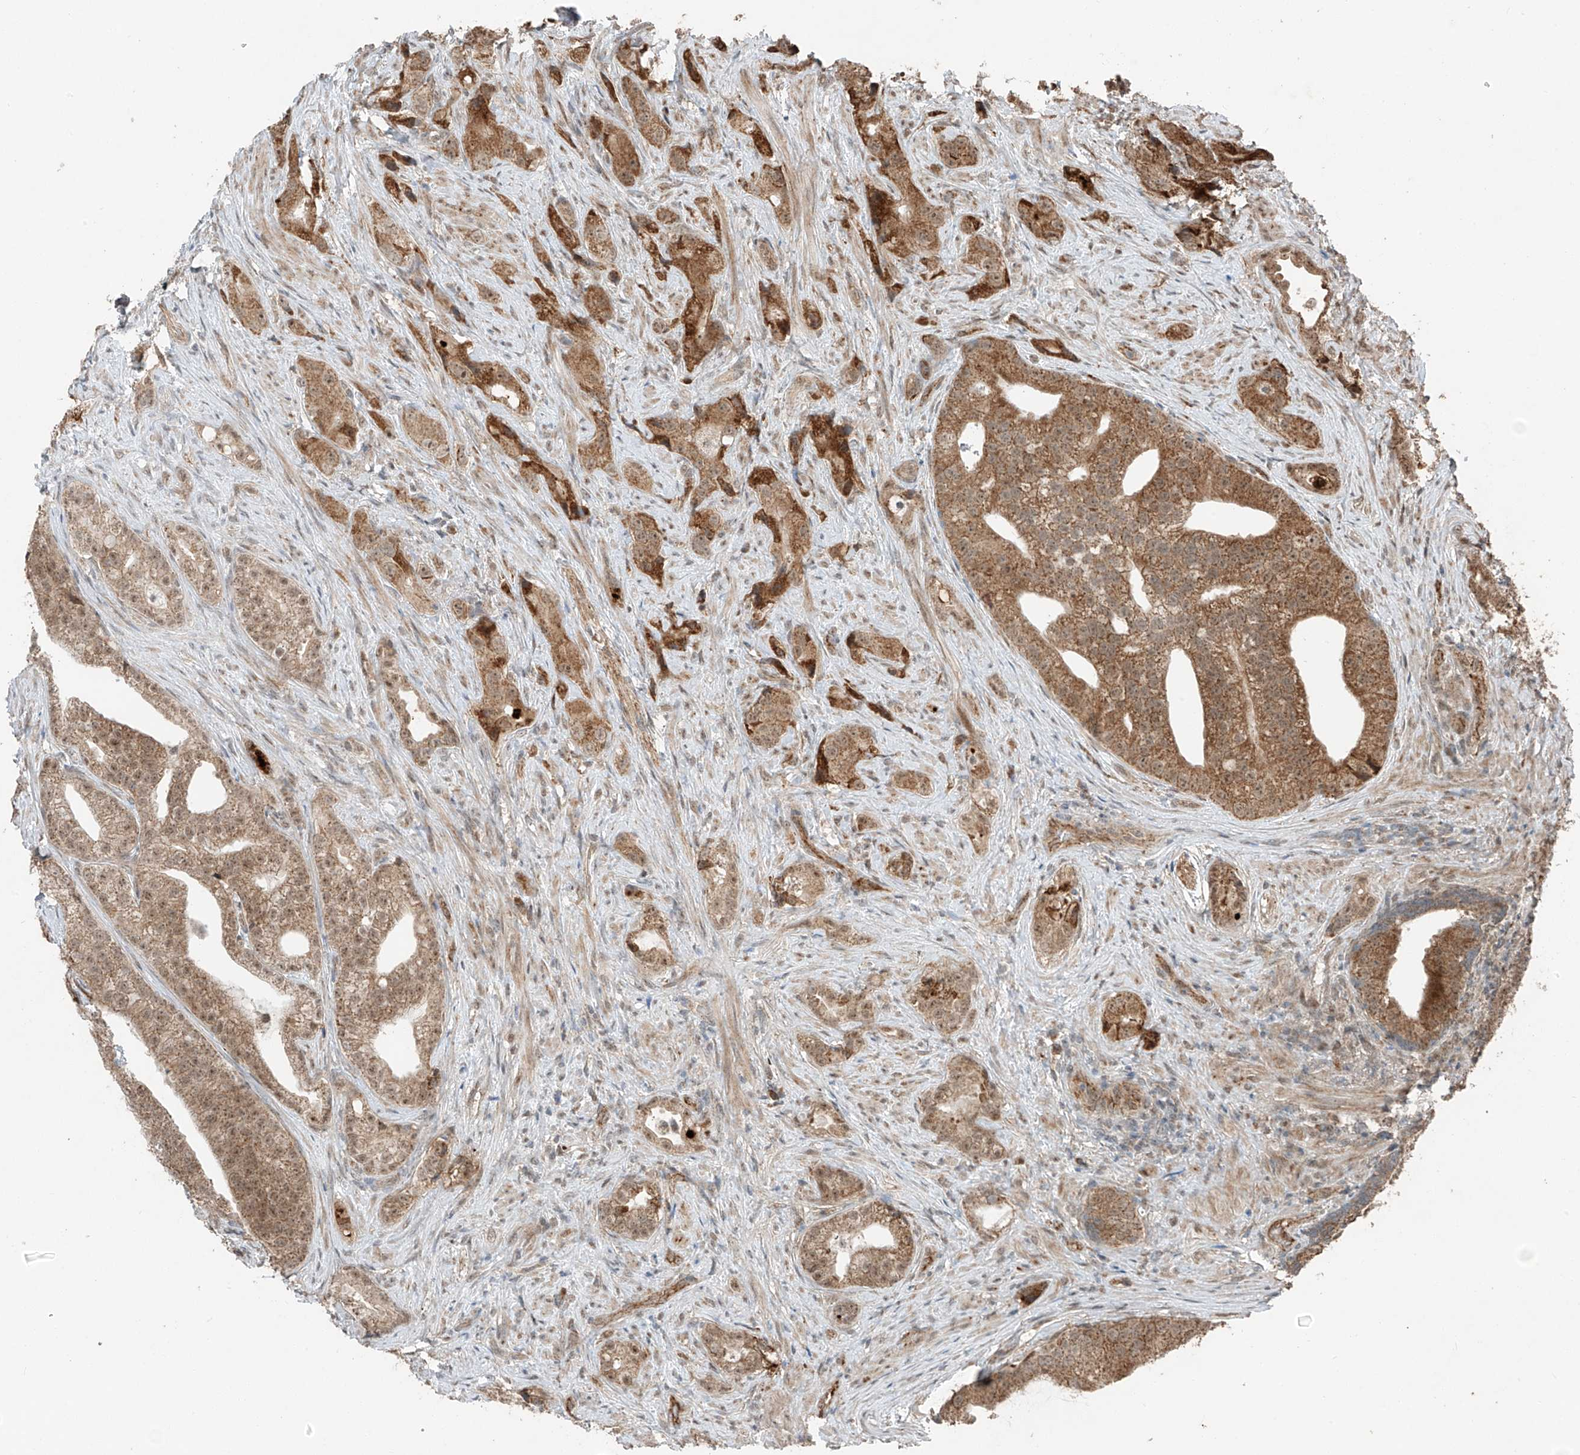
{"staining": {"intensity": "moderate", "quantity": ">75%", "location": "cytoplasmic/membranous"}, "tissue": "prostate cancer", "cell_type": "Tumor cells", "image_type": "cancer", "snomed": [{"axis": "morphology", "description": "Adenocarcinoma, Low grade"}, {"axis": "topography", "description": "Prostate"}], "caption": "This is a photomicrograph of IHC staining of prostate cancer (adenocarcinoma (low-grade)), which shows moderate positivity in the cytoplasmic/membranous of tumor cells.", "gene": "ZNF620", "patient": {"sex": "male", "age": 71}}